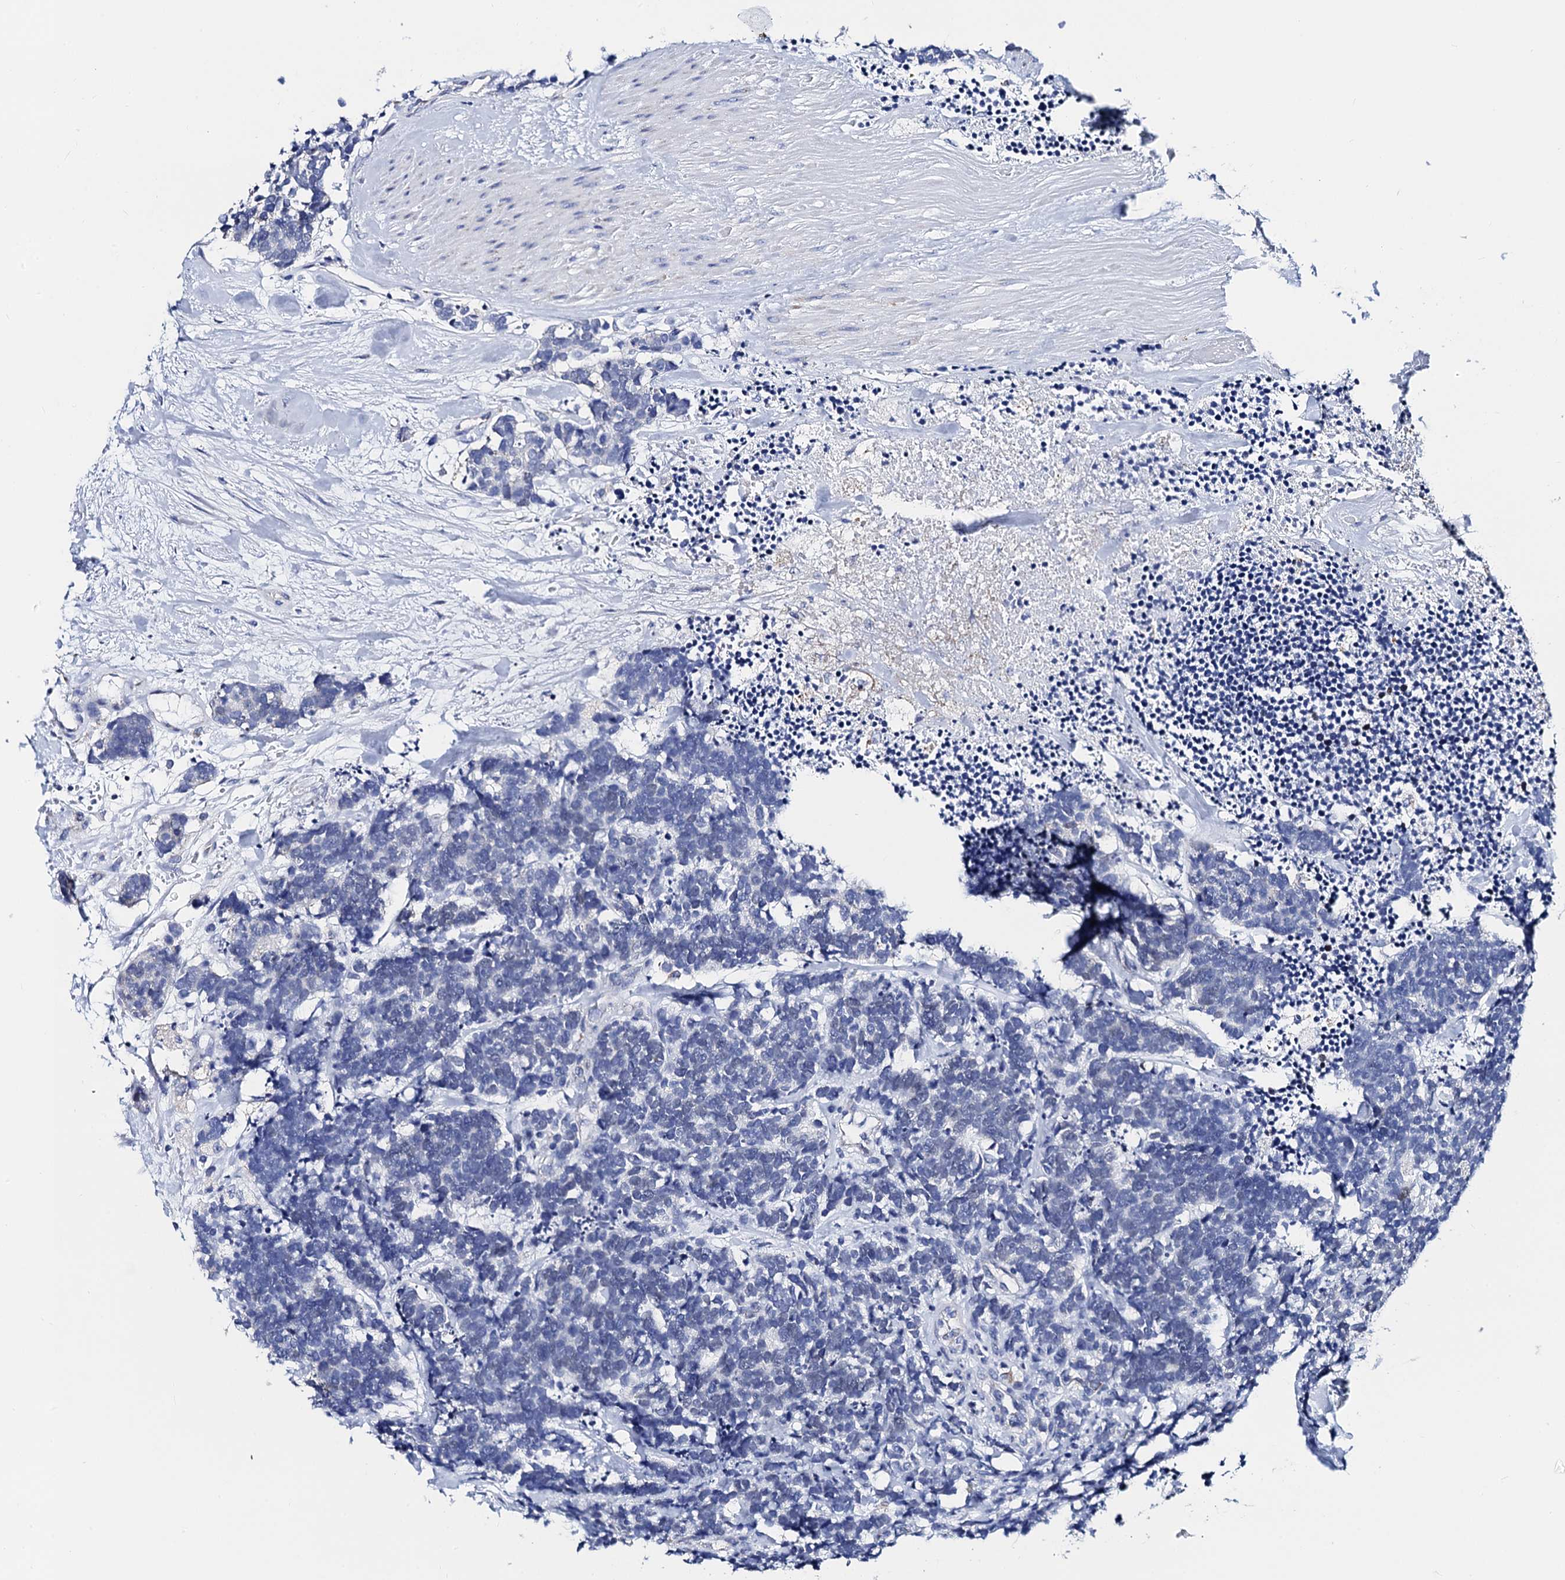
{"staining": {"intensity": "negative", "quantity": "none", "location": "none"}, "tissue": "carcinoid", "cell_type": "Tumor cells", "image_type": "cancer", "snomed": [{"axis": "morphology", "description": "Carcinoma, NOS"}, {"axis": "morphology", "description": "Carcinoid, malignant, NOS"}, {"axis": "topography", "description": "Urinary bladder"}], "caption": "DAB (3,3'-diaminobenzidine) immunohistochemical staining of carcinoid reveals no significant positivity in tumor cells.", "gene": "ACADSB", "patient": {"sex": "male", "age": 57}}